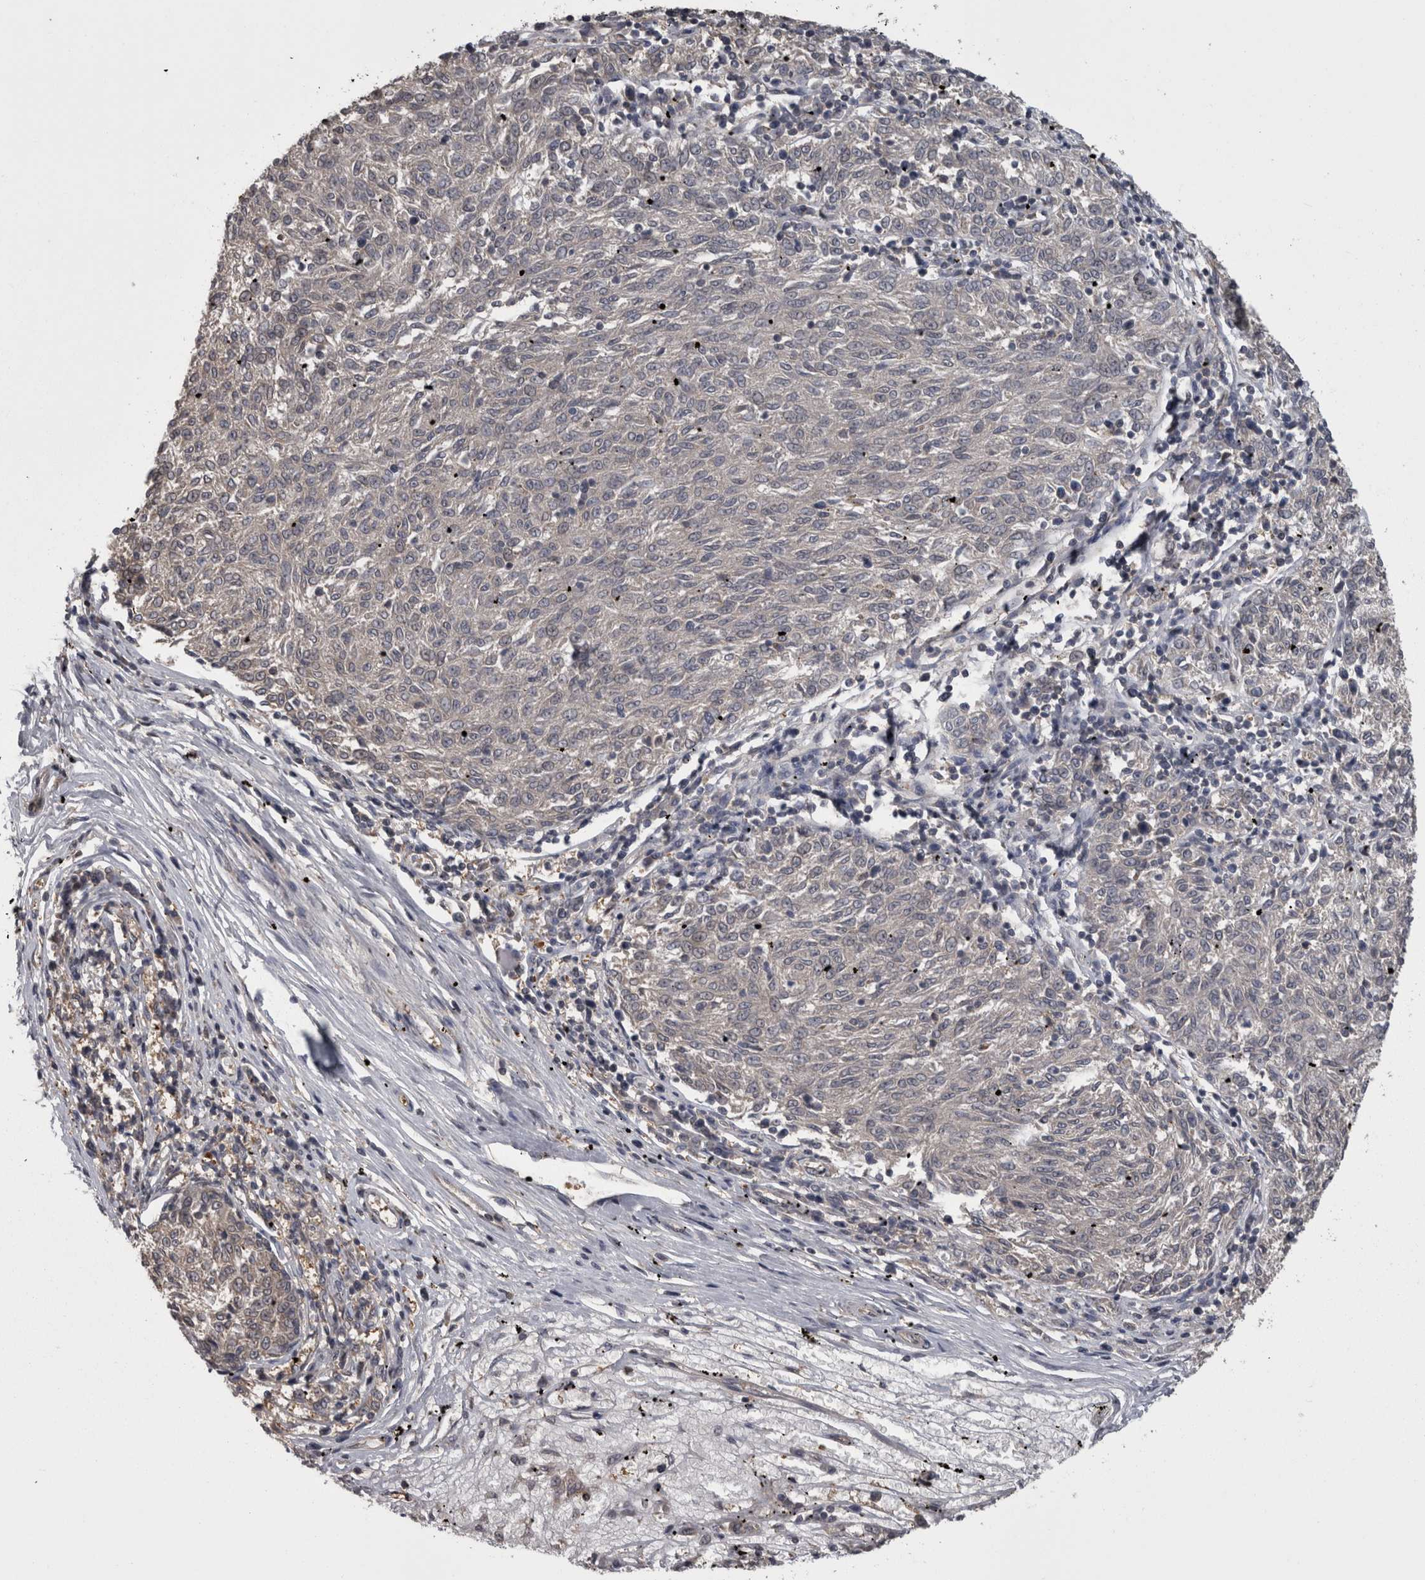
{"staining": {"intensity": "negative", "quantity": "none", "location": "none"}, "tissue": "melanoma", "cell_type": "Tumor cells", "image_type": "cancer", "snomed": [{"axis": "morphology", "description": "Malignant melanoma, NOS"}, {"axis": "topography", "description": "Skin"}], "caption": "This is an immunohistochemistry (IHC) histopathology image of human melanoma. There is no staining in tumor cells.", "gene": "APRT", "patient": {"sex": "female", "age": 72}}